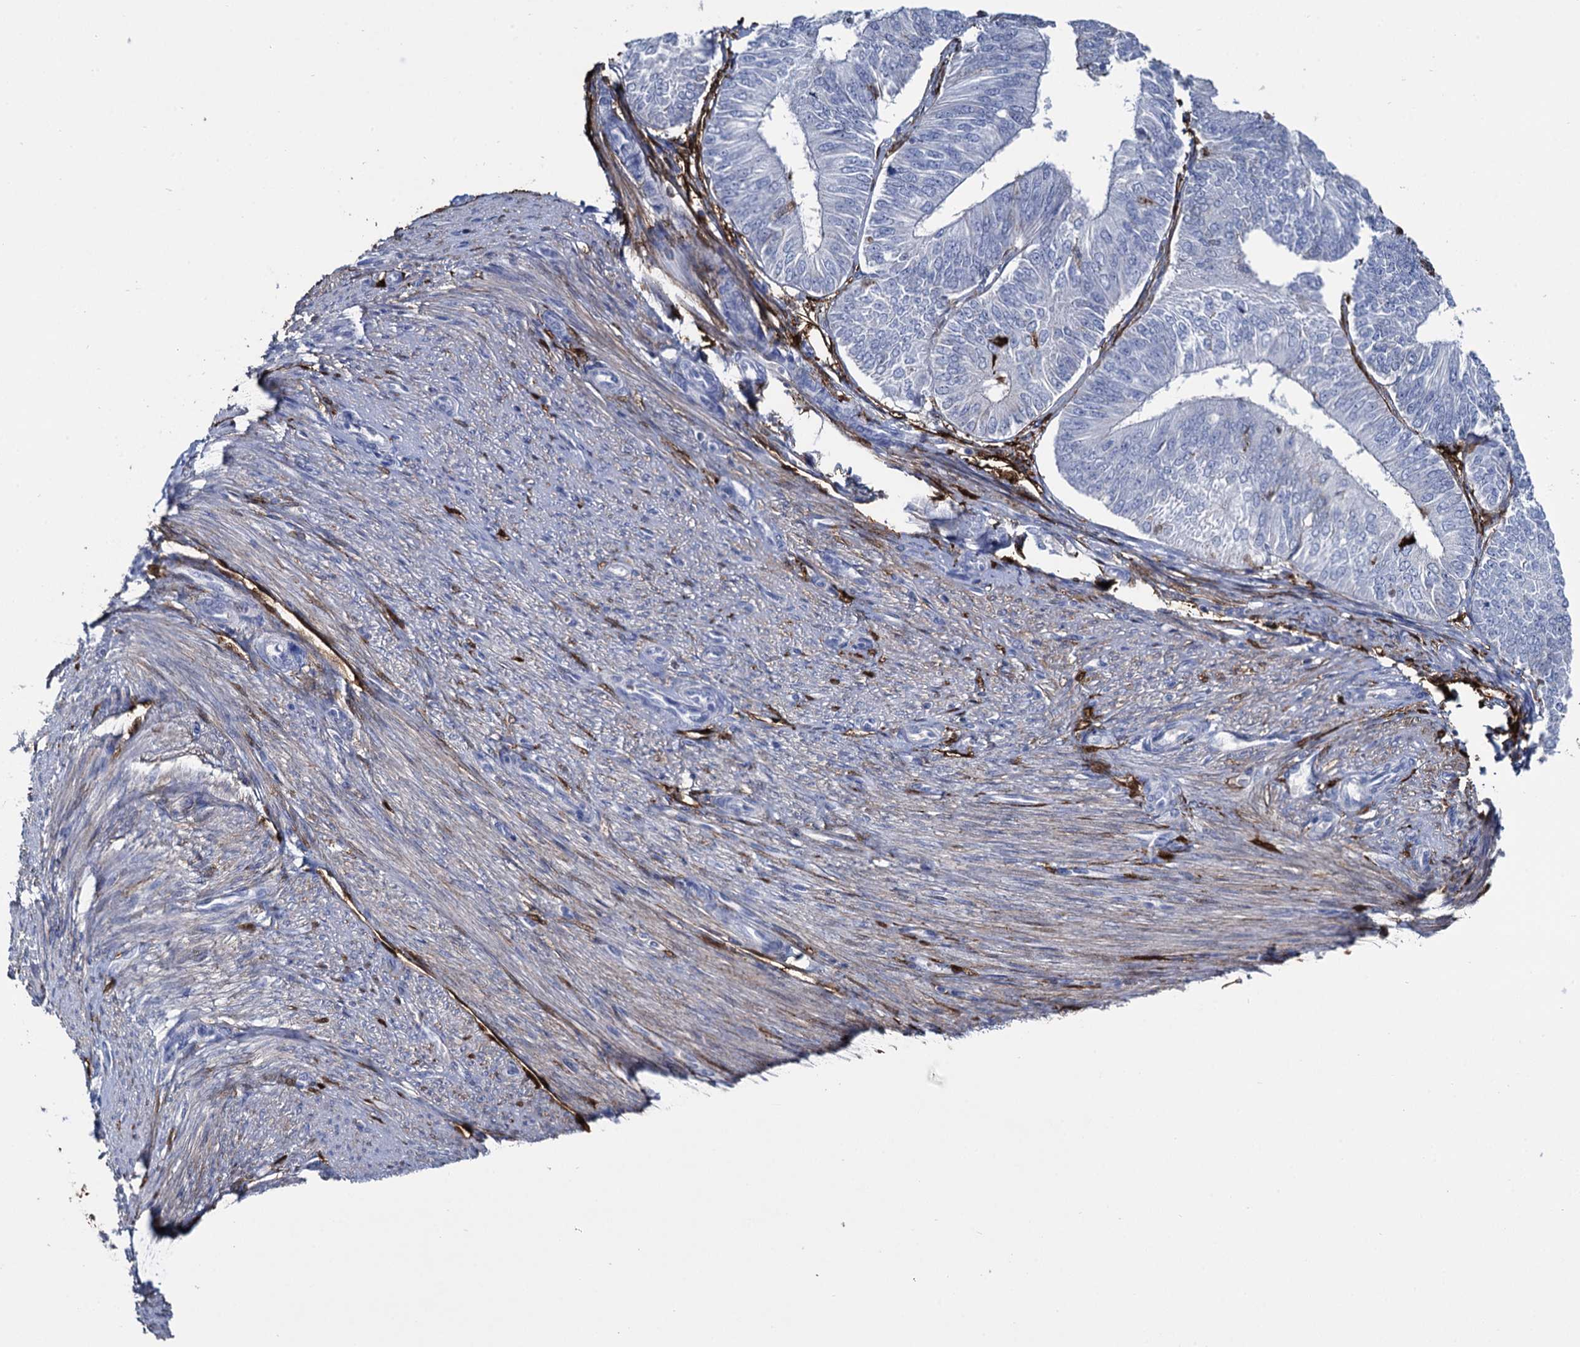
{"staining": {"intensity": "negative", "quantity": "none", "location": "none"}, "tissue": "endometrial cancer", "cell_type": "Tumor cells", "image_type": "cancer", "snomed": [{"axis": "morphology", "description": "Adenocarcinoma, NOS"}, {"axis": "topography", "description": "Endometrium"}], "caption": "Immunohistochemical staining of endometrial adenocarcinoma displays no significant expression in tumor cells. Nuclei are stained in blue.", "gene": "FABP5", "patient": {"sex": "female", "age": 58}}